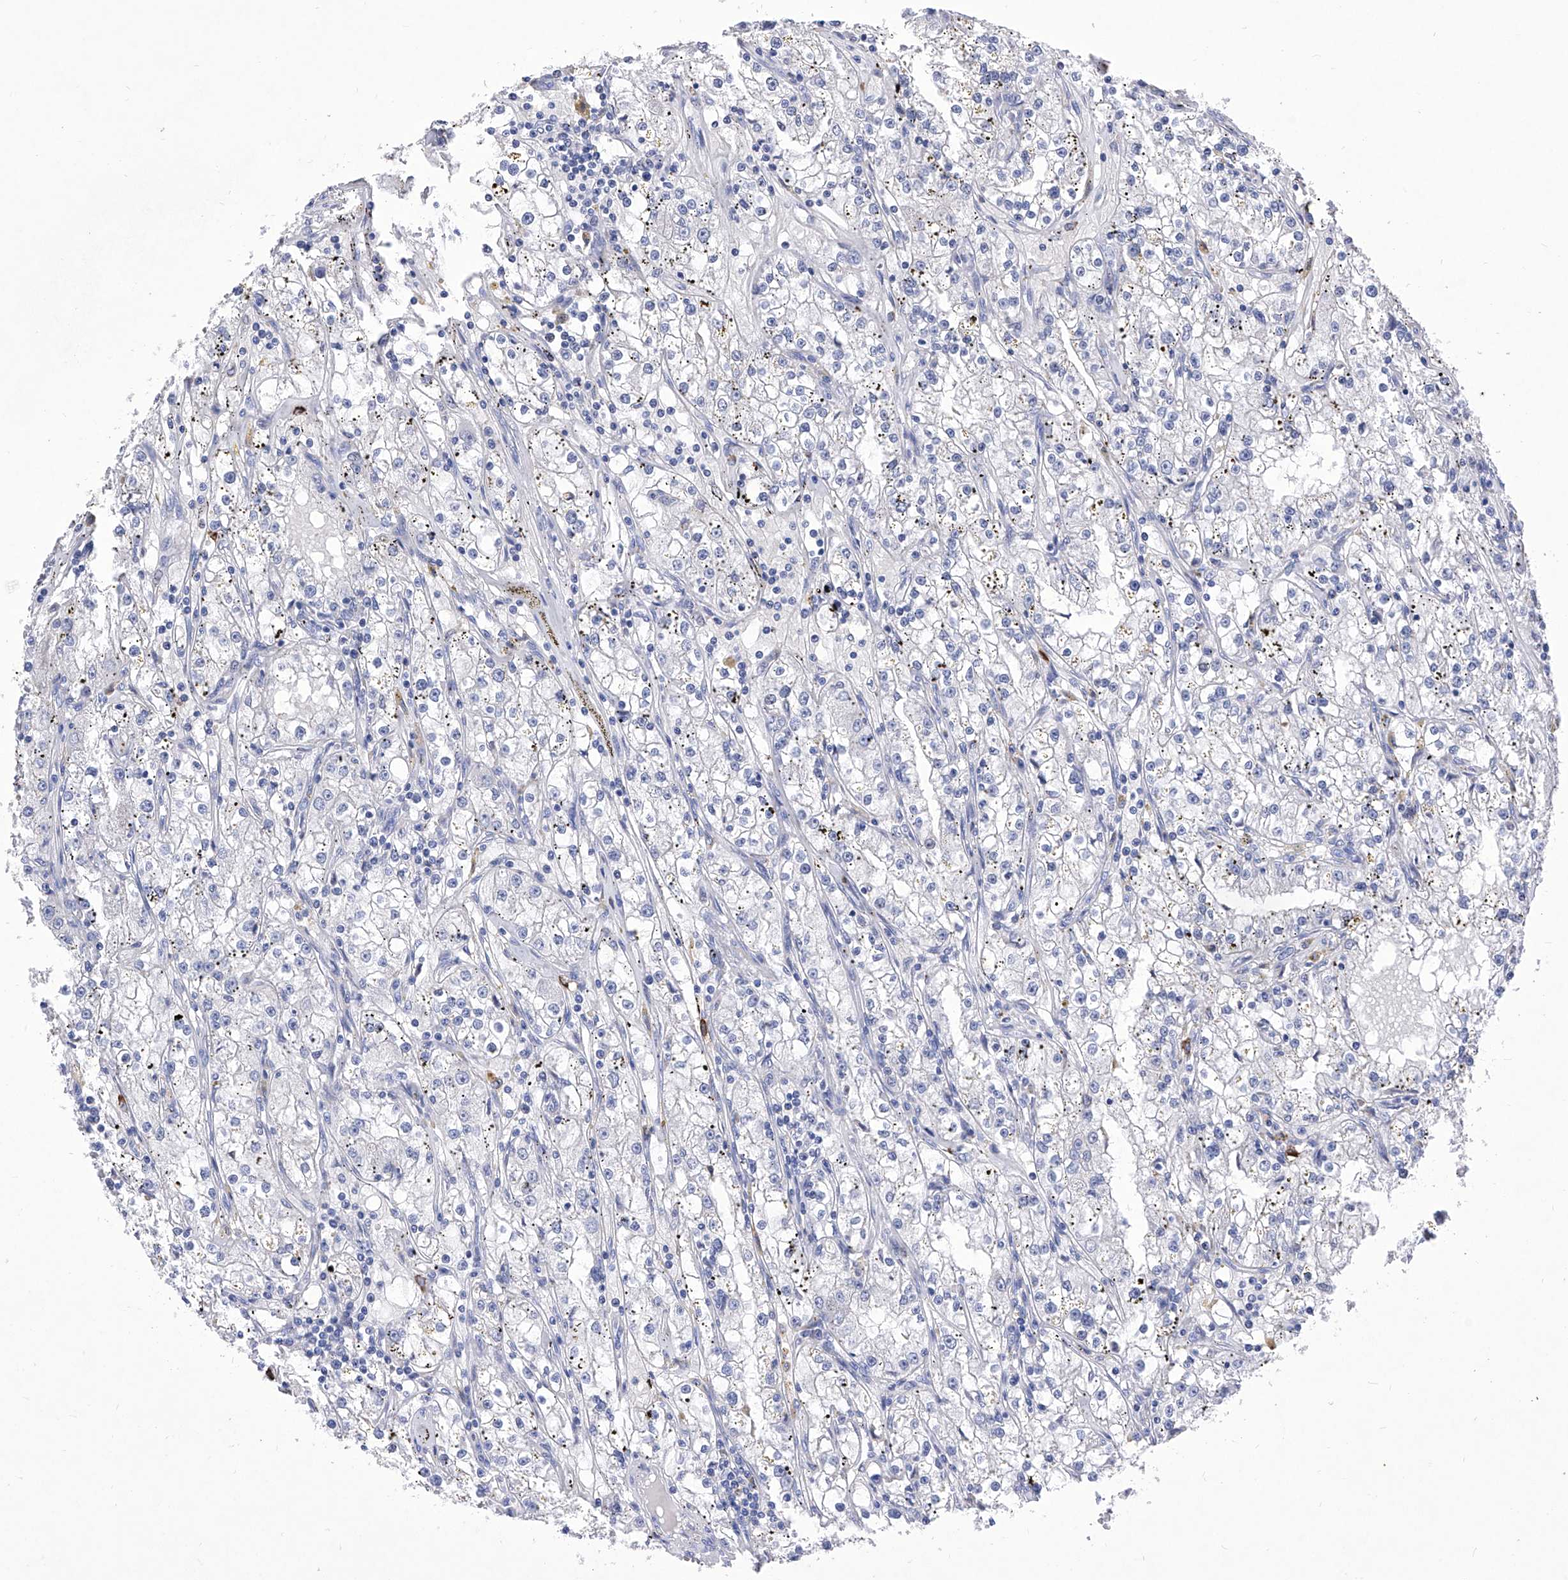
{"staining": {"intensity": "negative", "quantity": "none", "location": "none"}, "tissue": "renal cancer", "cell_type": "Tumor cells", "image_type": "cancer", "snomed": [{"axis": "morphology", "description": "Adenocarcinoma, NOS"}, {"axis": "topography", "description": "Kidney"}], "caption": "There is no significant expression in tumor cells of renal cancer.", "gene": "IFNL2", "patient": {"sex": "male", "age": 56}}